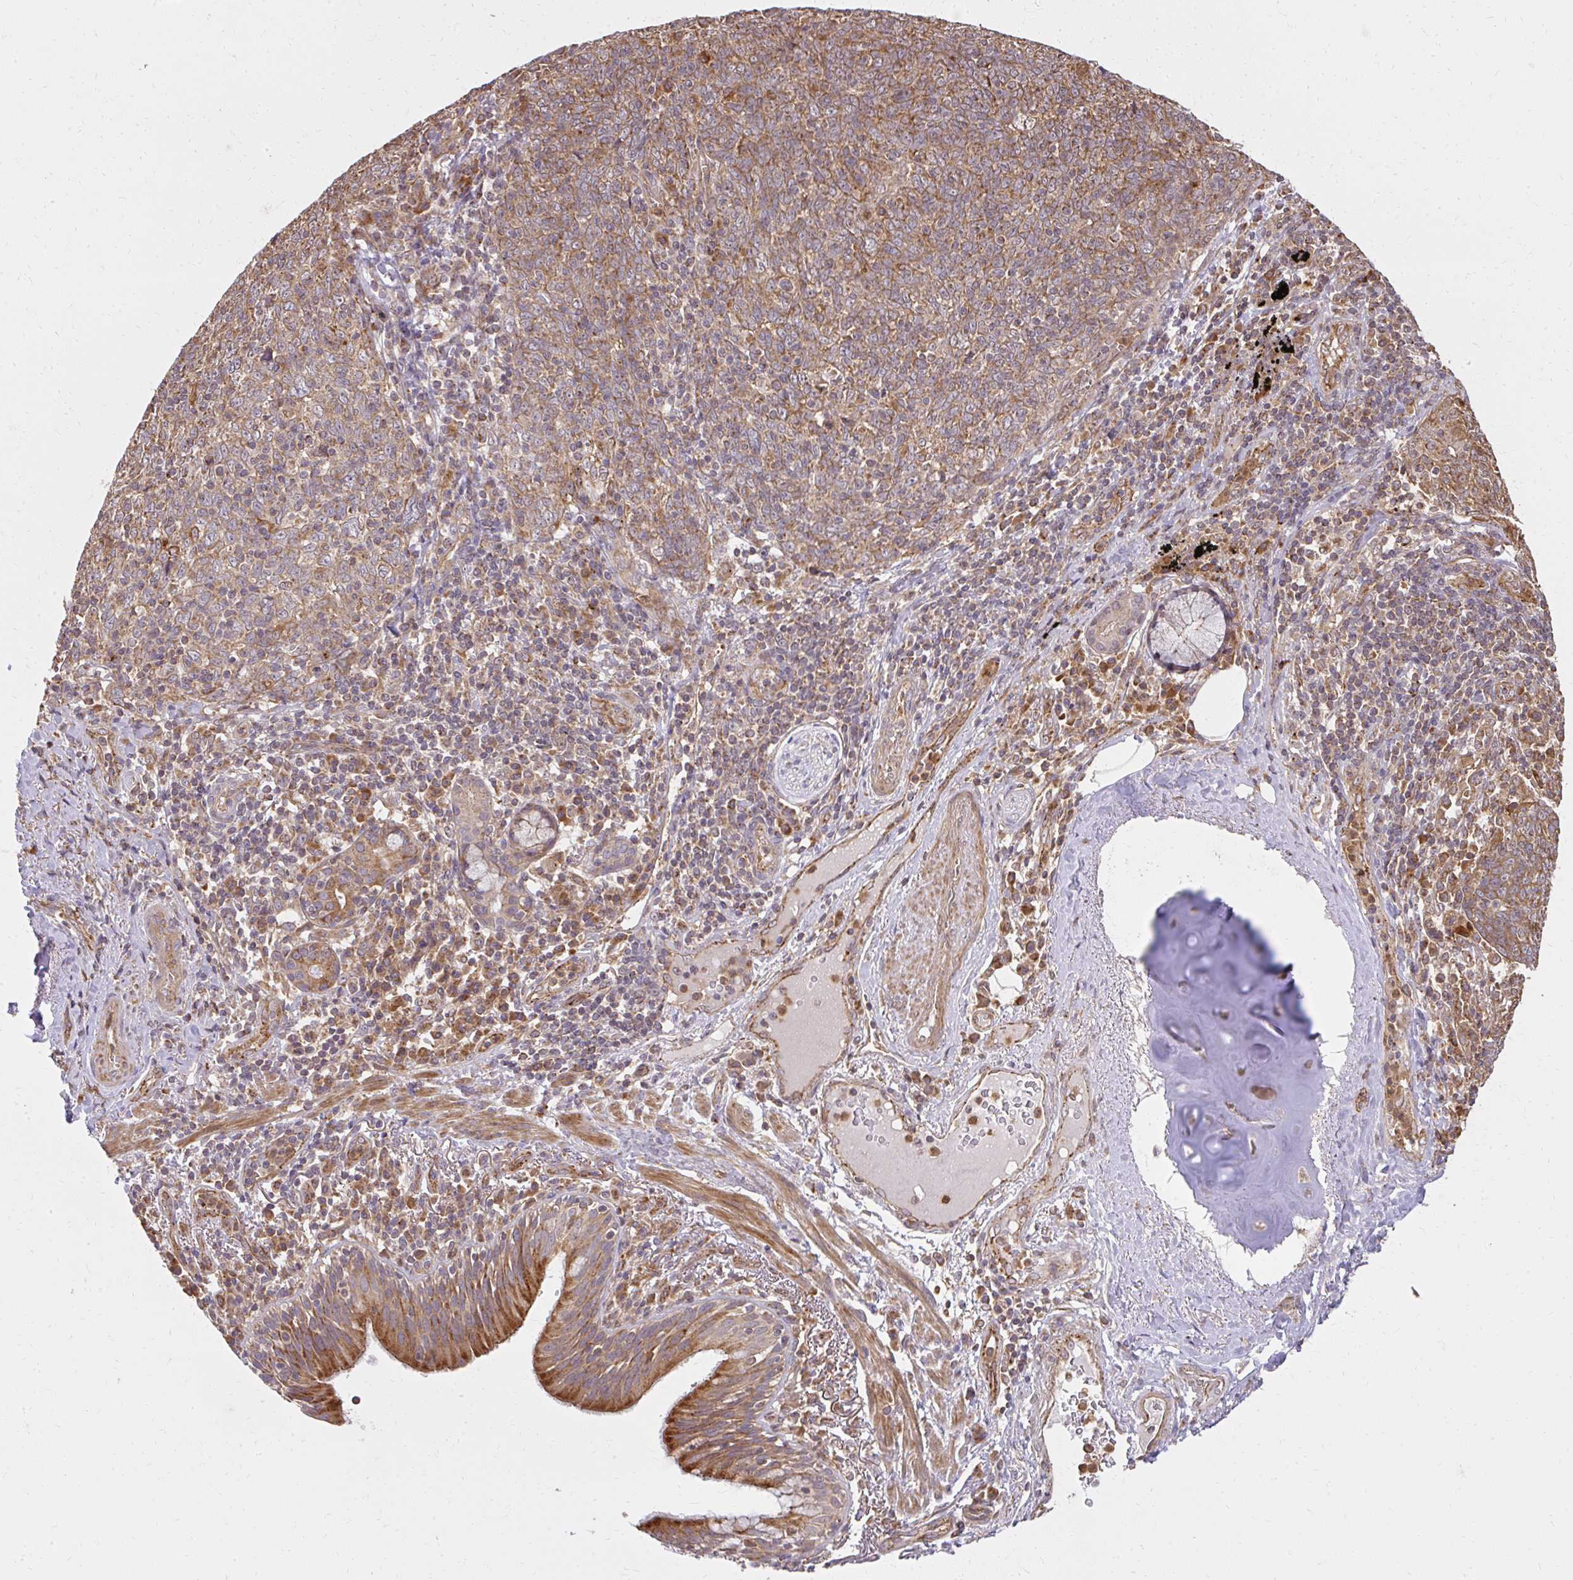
{"staining": {"intensity": "moderate", "quantity": ">75%", "location": "cytoplasmic/membranous"}, "tissue": "lung cancer", "cell_type": "Tumor cells", "image_type": "cancer", "snomed": [{"axis": "morphology", "description": "Squamous cell carcinoma, NOS"}, {"axis": "topography", "description": "Lung"}], "caption": "Lung cancer (squamous cell carcinoma) stained for a protein (brown) exhibits moderate cytoplasmic/membranous positive positivity in about >75% of tumor cells.", "gene": "GNS", "patient": {"sex": "female", "age": 72}}